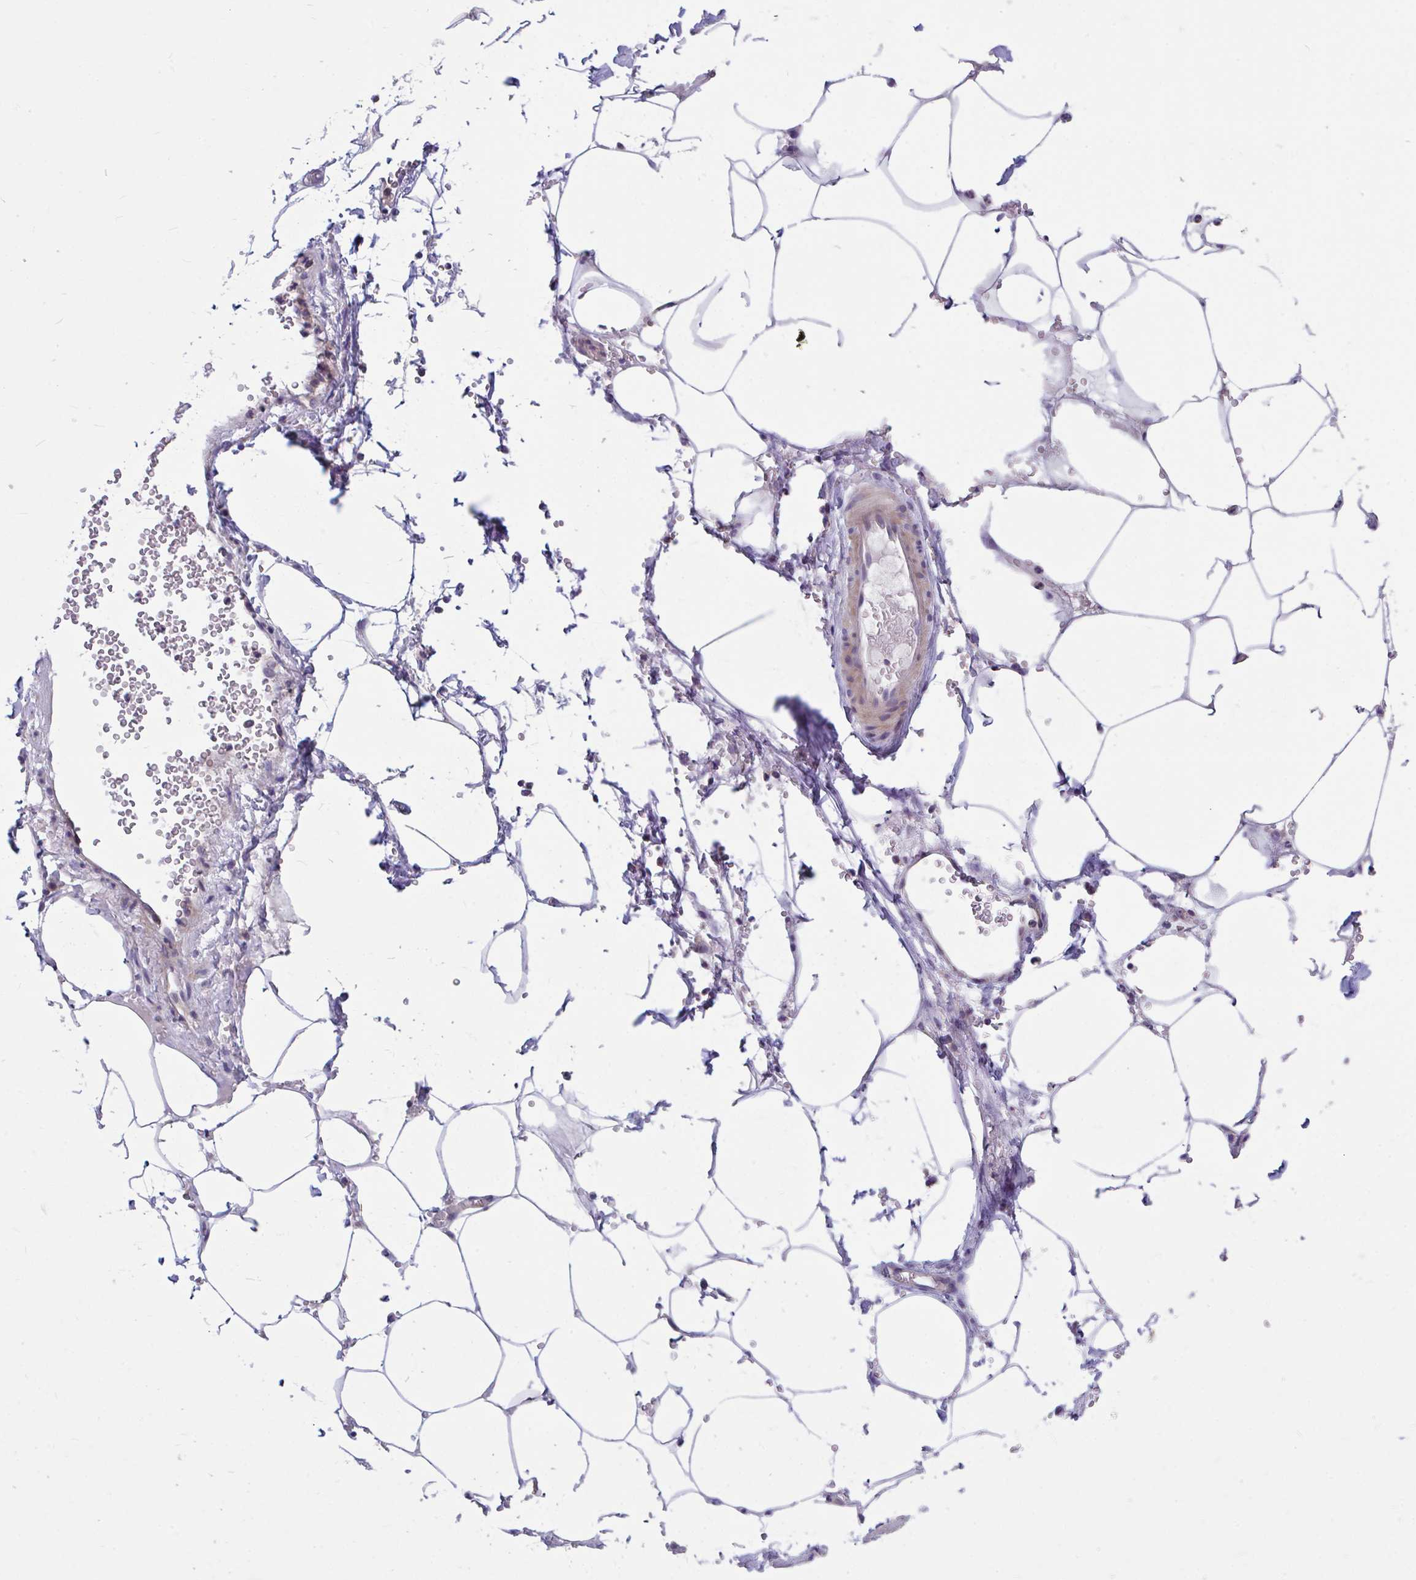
{"staining": {"intensity": "negative", "quantity": "none", "location": "none"}, "tissue": "adipose tissue", "cell_type": "Adipocytes", "image_type": "normal", "snomed": [{"axis": "morphology", "description": "Normal tissue, NOS"}, {"axis": "topography", "description": "Urinary bladder"}, {"axis": "topography", "description": "Peripheral nerve tissue"}], "caption": "Image shows no protein expression in adipocytes of normal adipose tissue. (DAB immunohistochemistry (IHC) visualized using brightfield microscopy, high magnification).", "gene": "WBP1", "patient": {"sex": "male", "age": 55}}